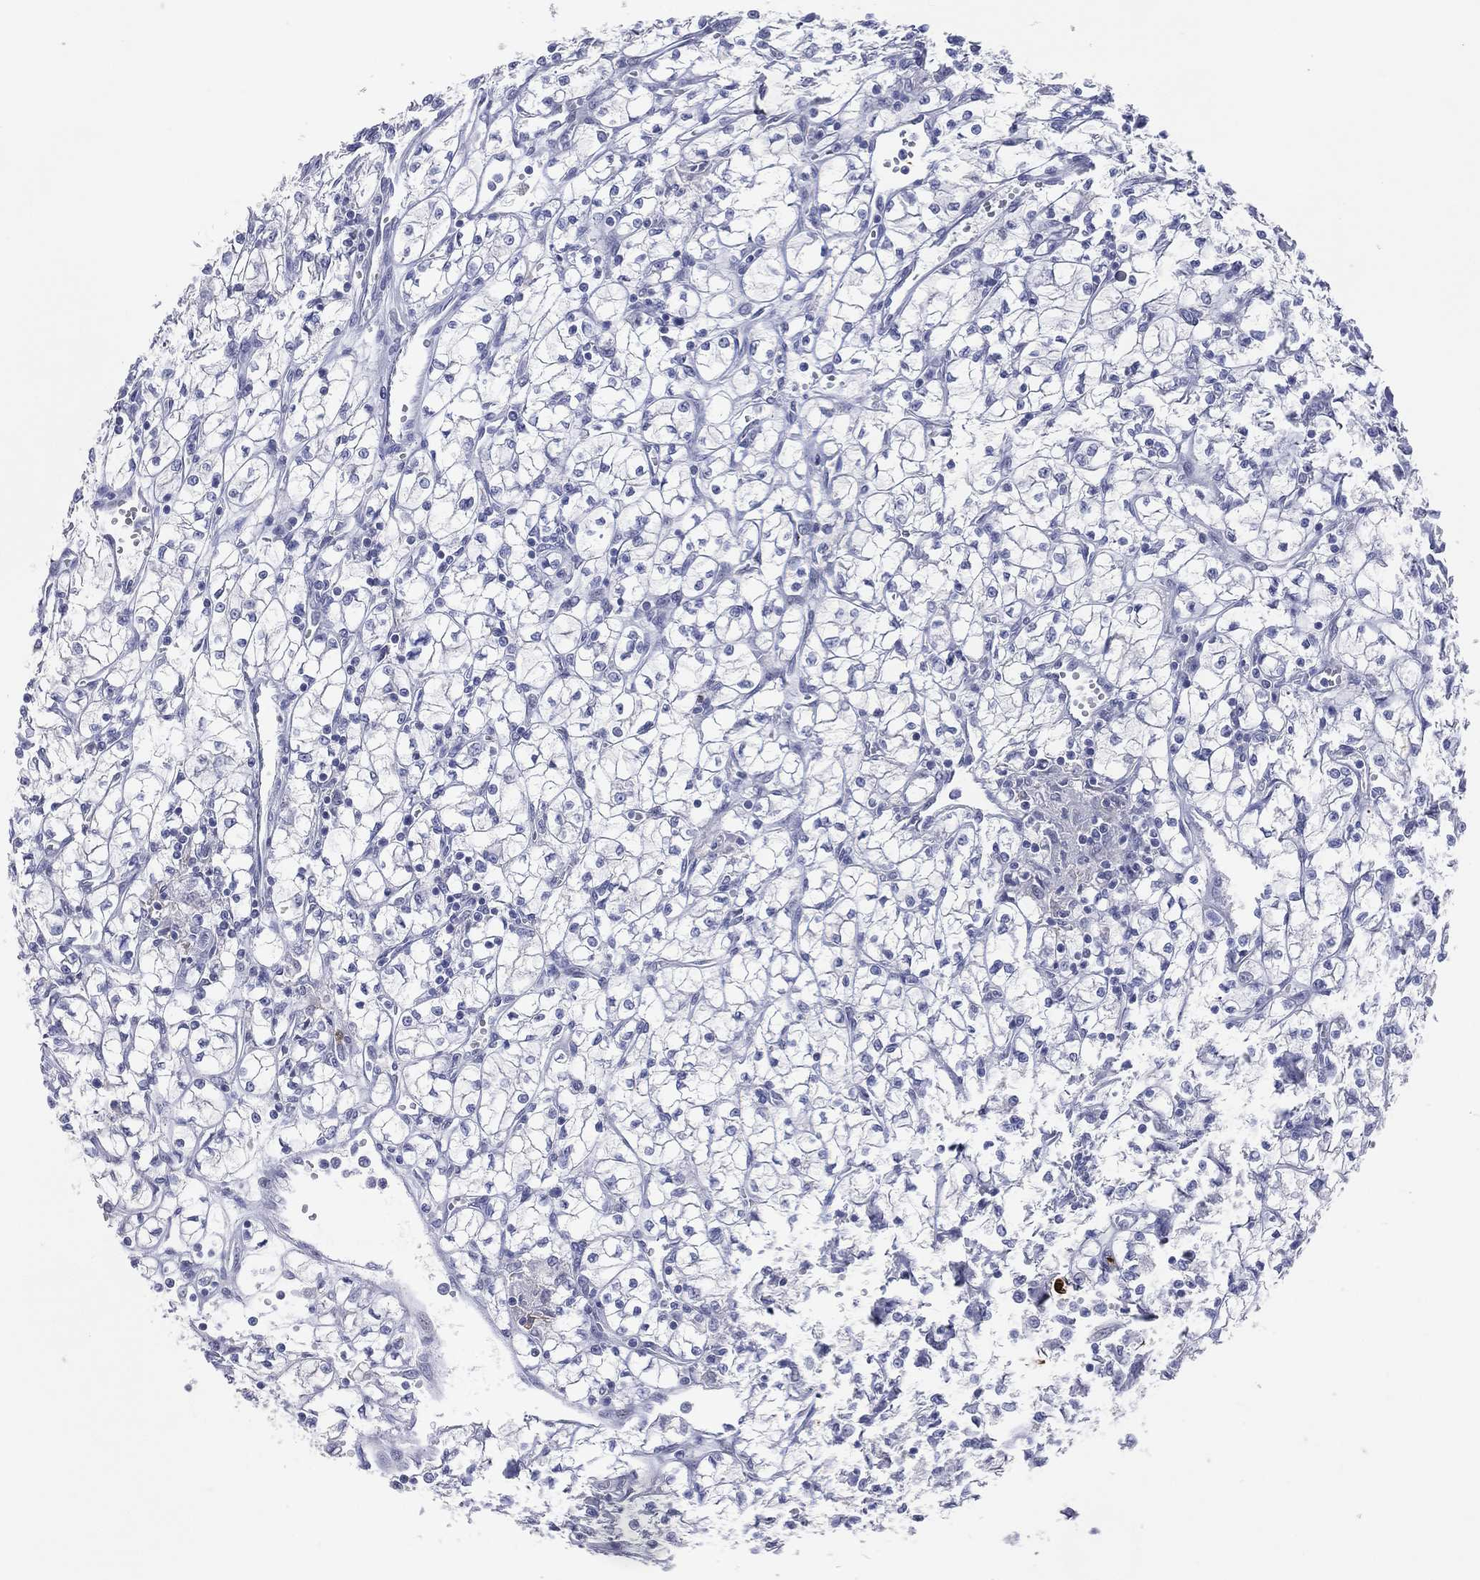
{"staining": {"intensity": "negative", "quantity": "none", "location": "none"}, "tissue": "renal cancer", "cell_type": "Tumor cells", "image_type": "cancer", "snomed": [{"axis": "morphology", "description": "Adenocarcinoma, NOS"}, {"axis": "topography", "description": "Kidney"}], "caption": "Immunohistochemistry (IHC) histopathology image of neoplastic tissue: human renal cancer (adenocarcinoma) stained with DAB displays no significant protein positivity in tumor cells.", "gene": "CFAP58", "patient": {"sex": "female", "age": 64}}